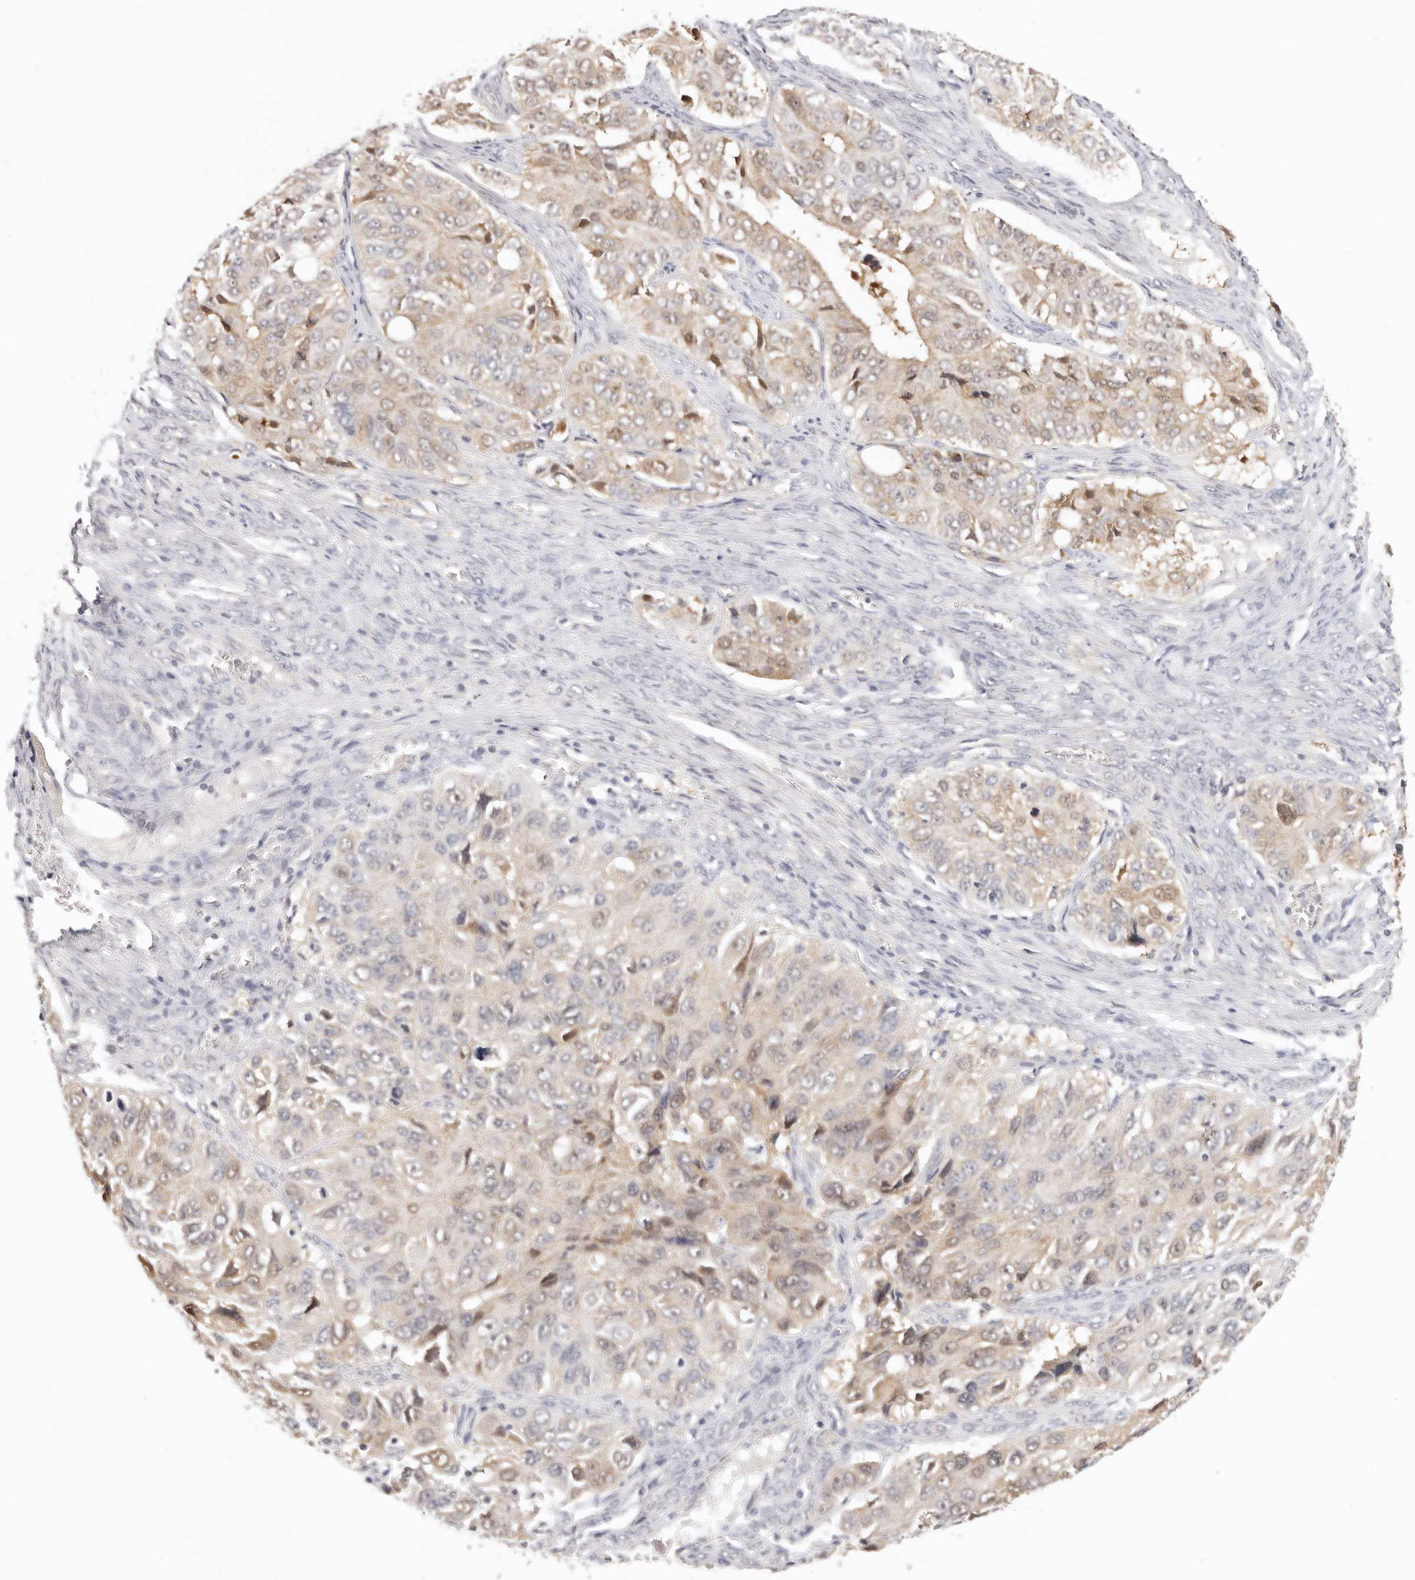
{"staining": {"intensity": "weak", "quantity": ">75%", "location": "cytoplasmic/membranous"}, "tissue": "ovarian cancer", "cell_type": "Tumor cells", "image_type": "cancer", "snomed": [{"axis": "morphology", "description": "Carcinoma, endometroid"}, {"axis": "topography", "description": "Ovary"}], "caption": "About >75% of tumor cells in human ovarian cancer reveal weak cytoplasmic/membranous protein positivity as visualized by brown immunohistochemical staining.", "gene": "GGPS1", "patient": {"sex": "female", "age": 51}}